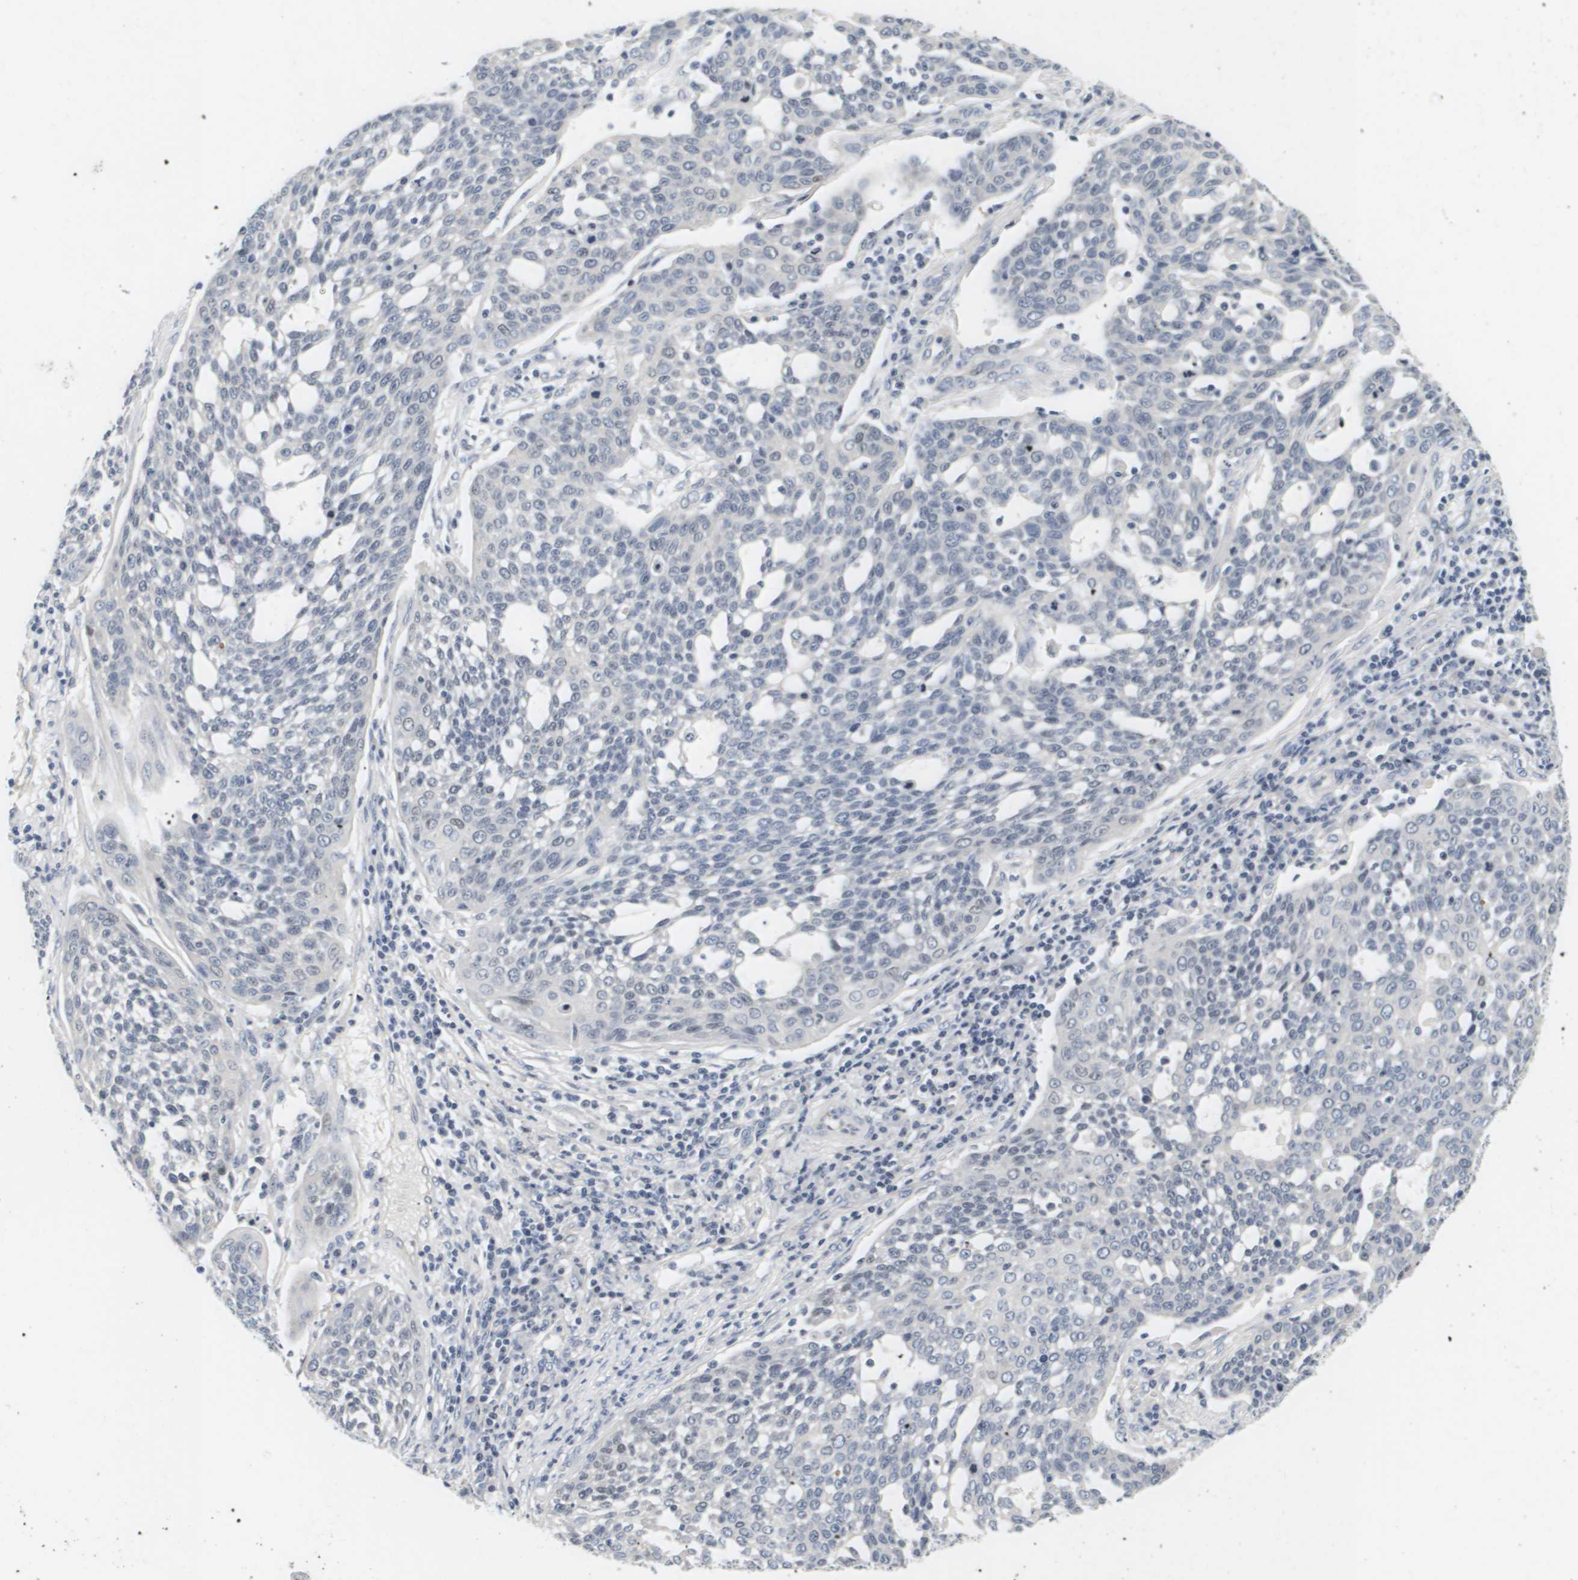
{"staining": {"intensity": "negative", "quantity": "none", "location": "none"}, "tissue": "cervical cancer", "cell_type": "Tumor cells", "image_type": "cancer", "snomed": [{"axis": "morphology", "description": "Squamous cell carcinoma, NOS"}, {"axis": "topography", "description": "Cervix"}], "caption": "Photomicrograph shows no significant protein expression in tumor cells of cervical squamous cell carcinoma. Brightfield microscopy of immunohistochemistry (IHC) stained with DAB (3,3'-diaminobenzidine) (brown) and hematoxylin (blue), captured at high magnification.", "gene": "KCNJ5", "patient": {"sex": "female", "age": 34}}